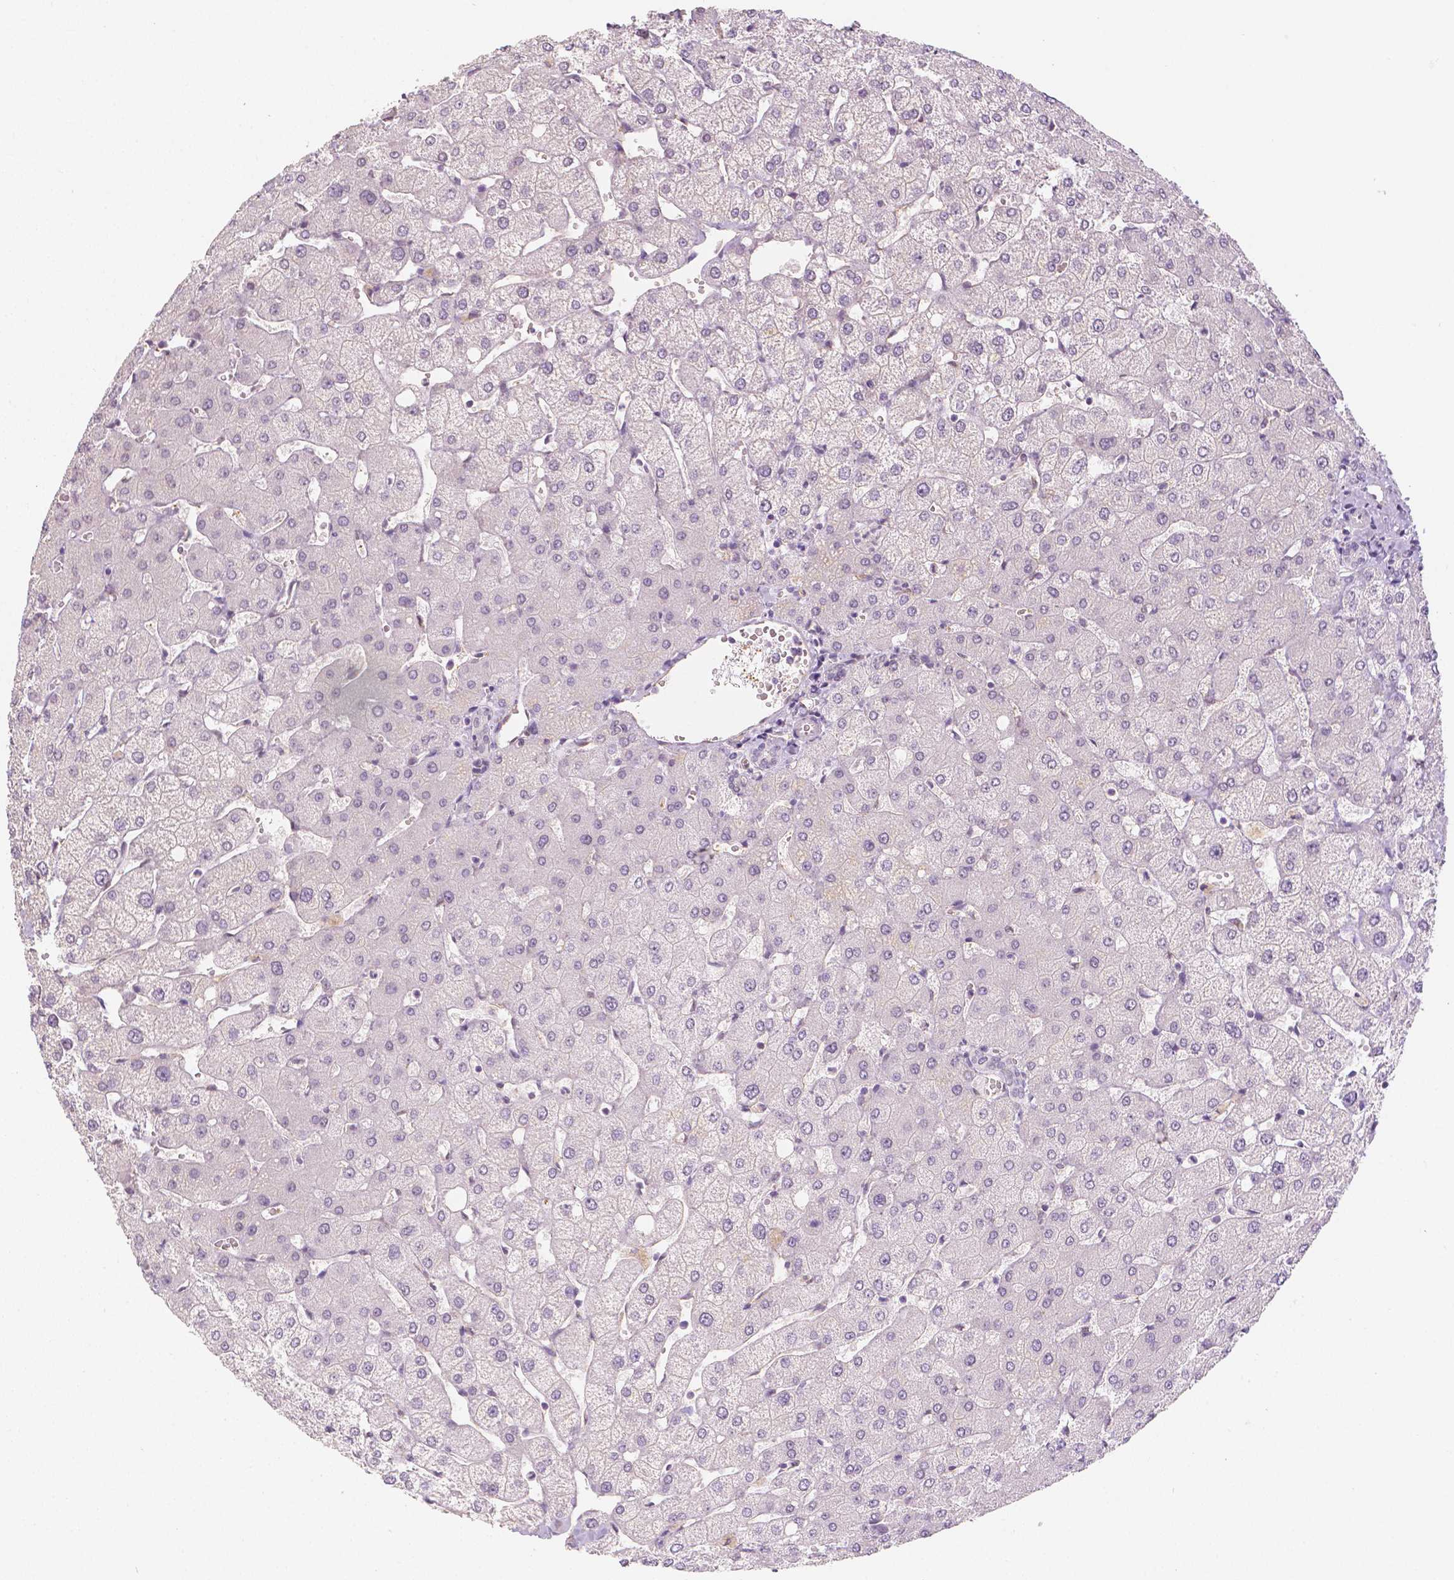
{"staining": {"intensity": "negative", "quantity": "none", "location": "none"}, "tissue": "liver", "cell_type": "Cholangiocytes", "image_type": "normal", "snomed": [{"axis": "morphology", "description": "Normal tissue, NOS"}, {"axis": "topography", "description": "Liver"}], "caption": "Liver stained for a protein using immunohistochemistry (IHC) displays no staining cholangiocytes.", "gene": "KDM5B", "patient": {"sex": "female", "age": 54}}